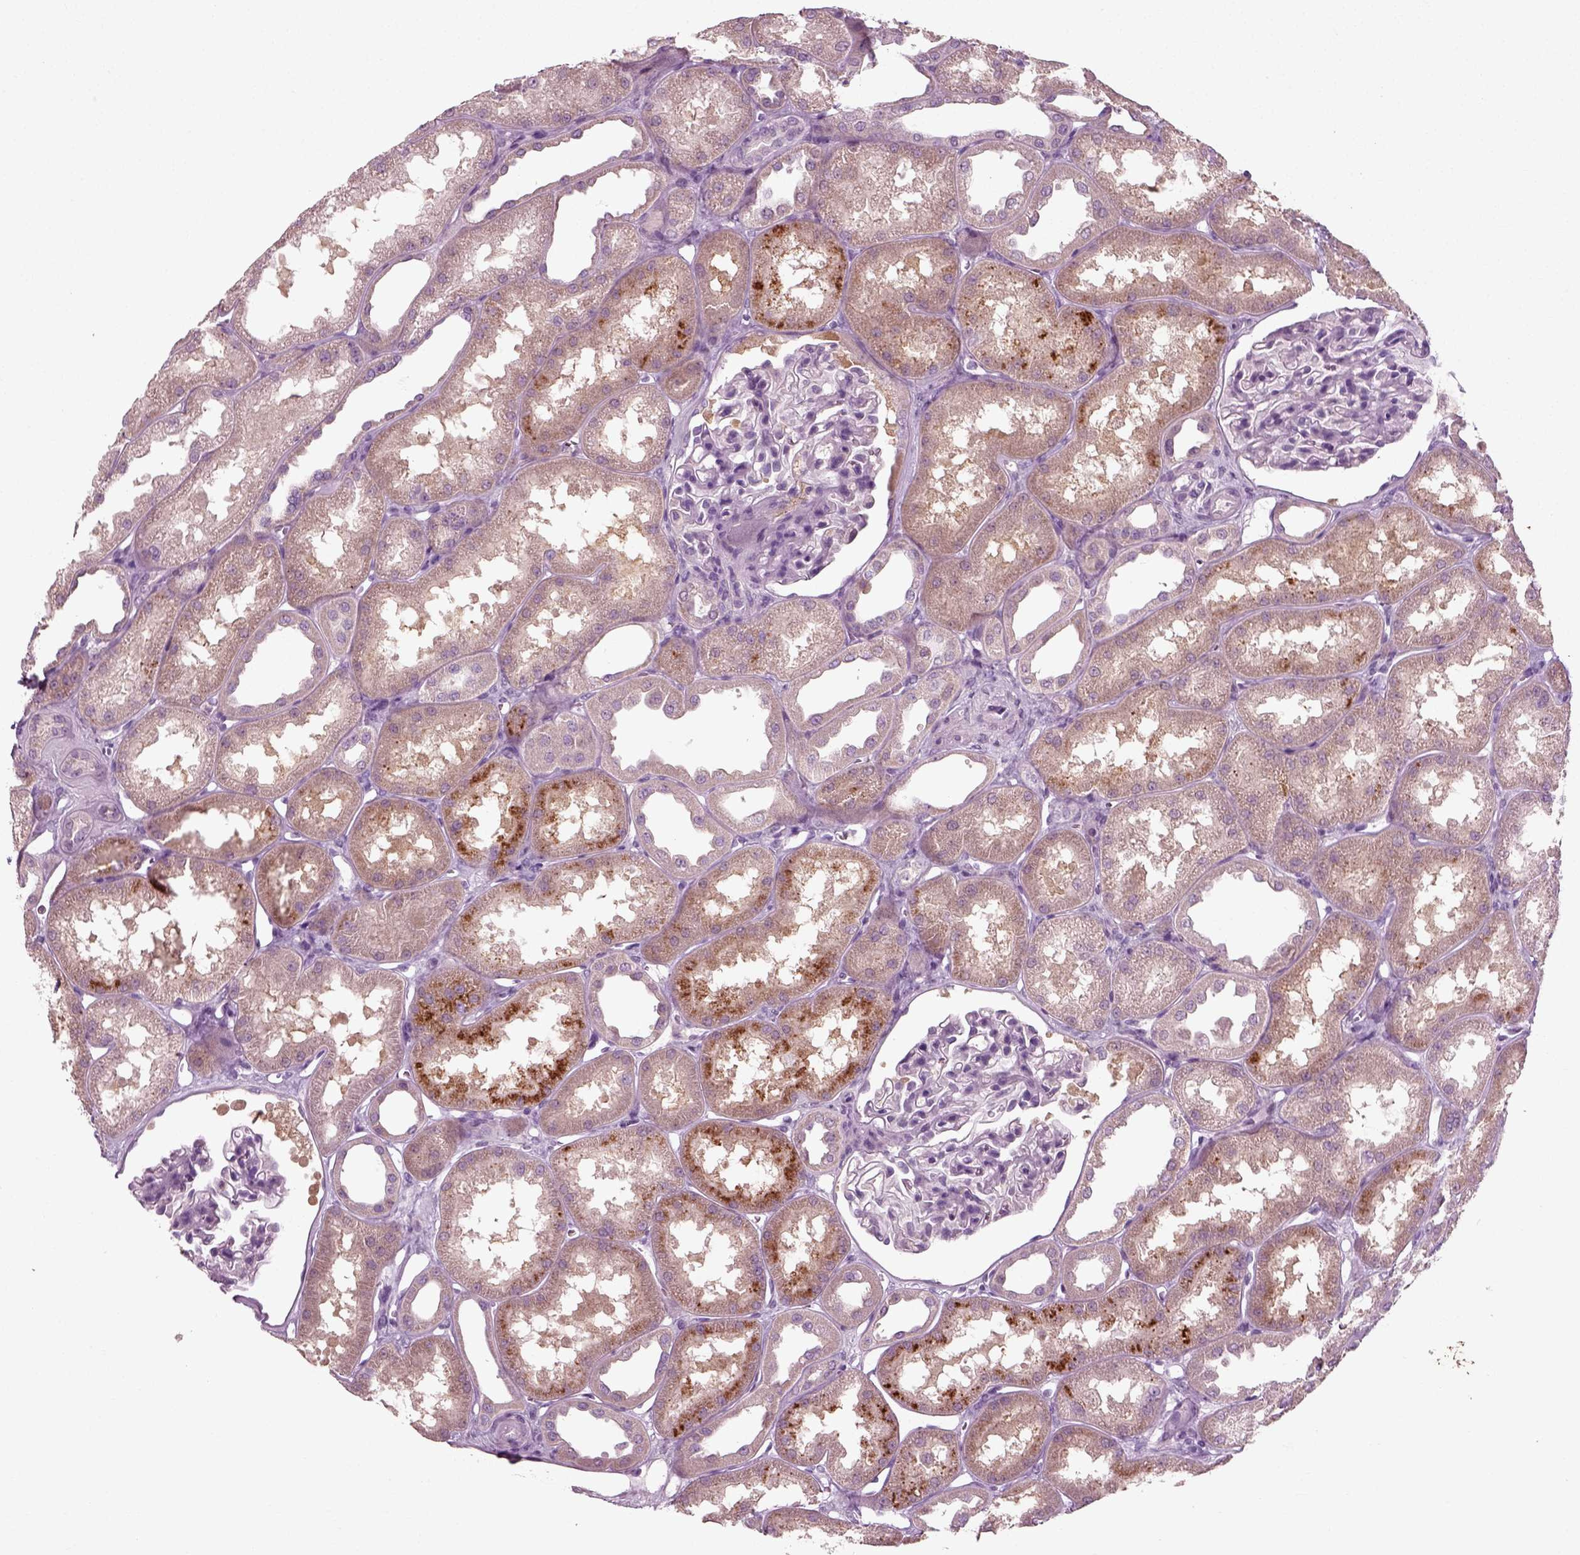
{"staining": {"intensity": "negative", "quantity": "none", "location": "none"}, "tissue": "kidney", "cell_type": "Cells in glomeruli", "image_type": "normal", "snomed": [{"axis": "morphology", "description": "Normal tissue, NOS"}, {"axis": "topography", "description": "Kidney"}], "caption": "Immunohistochemistry micrograph of unremarkable human kidney stained for a protein (brown), which shows no expression in cells in glomeruli. (DAB immunohistochemistry (IHC), high magnification).", "gene": "RND2", "patient": {"sex": "male", "age": 61}}